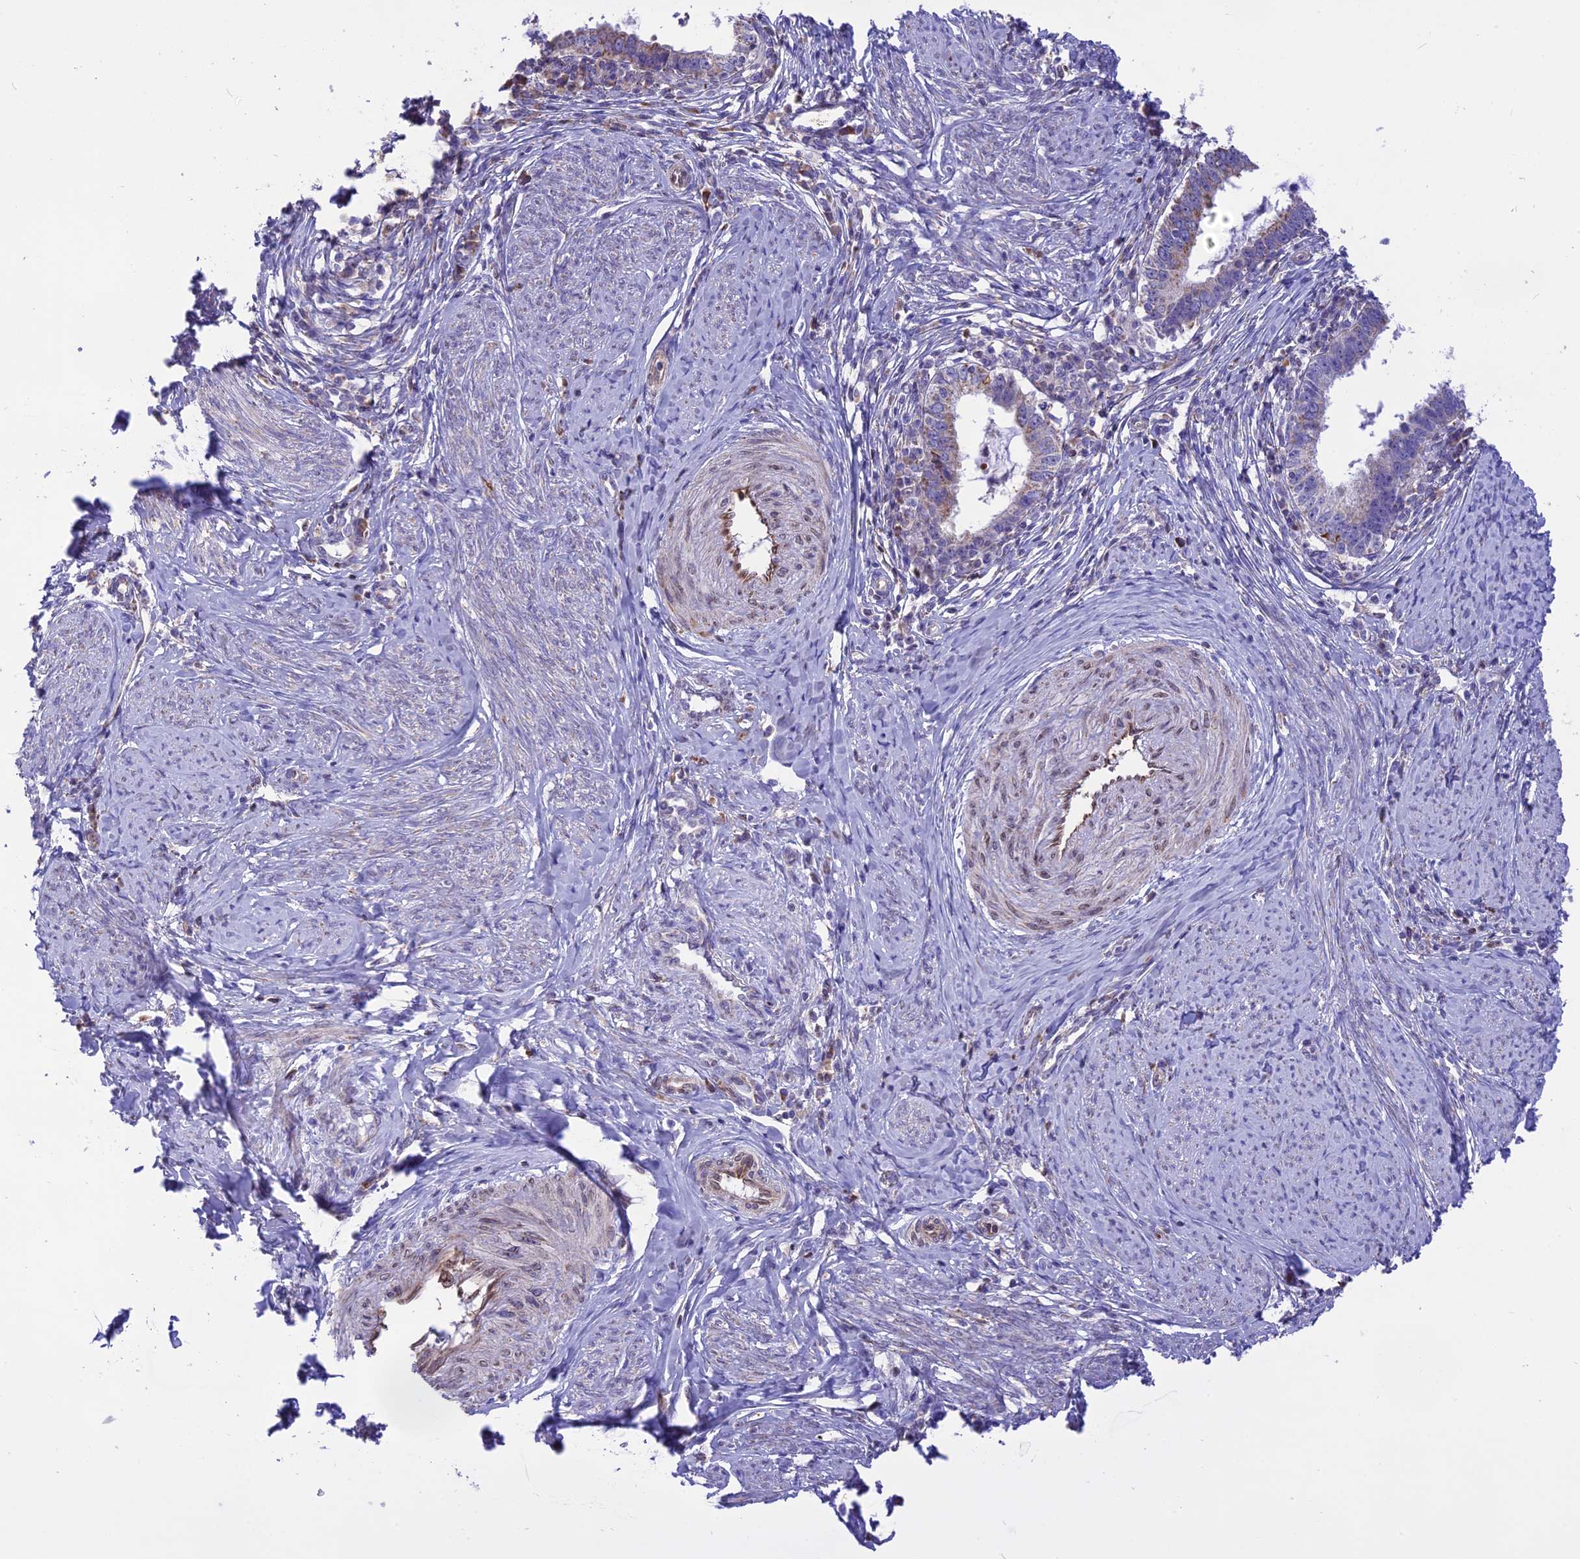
{"staining": {"intensity": "moderate", "quantity": "<25%", "location": "cytoplasmic/membranous"}, "tissue": "cervical cancer", "cell_type": "Tumor cells", "image_type": "cancer", "snomed": [{"axis": "morphology", "description": "Adenocarcinoma, NOS"}, {"axis": "topography", "description": "Cervix"}], "caption": "Approximately <25% of tumor cells in human cervical cancer reveal moderate cytoplasmic/membranous protein expression as visualized by brown immunohistochemical staining.", "gene": "DOC2B", "patient": {"sex": "female", "age": 36}}